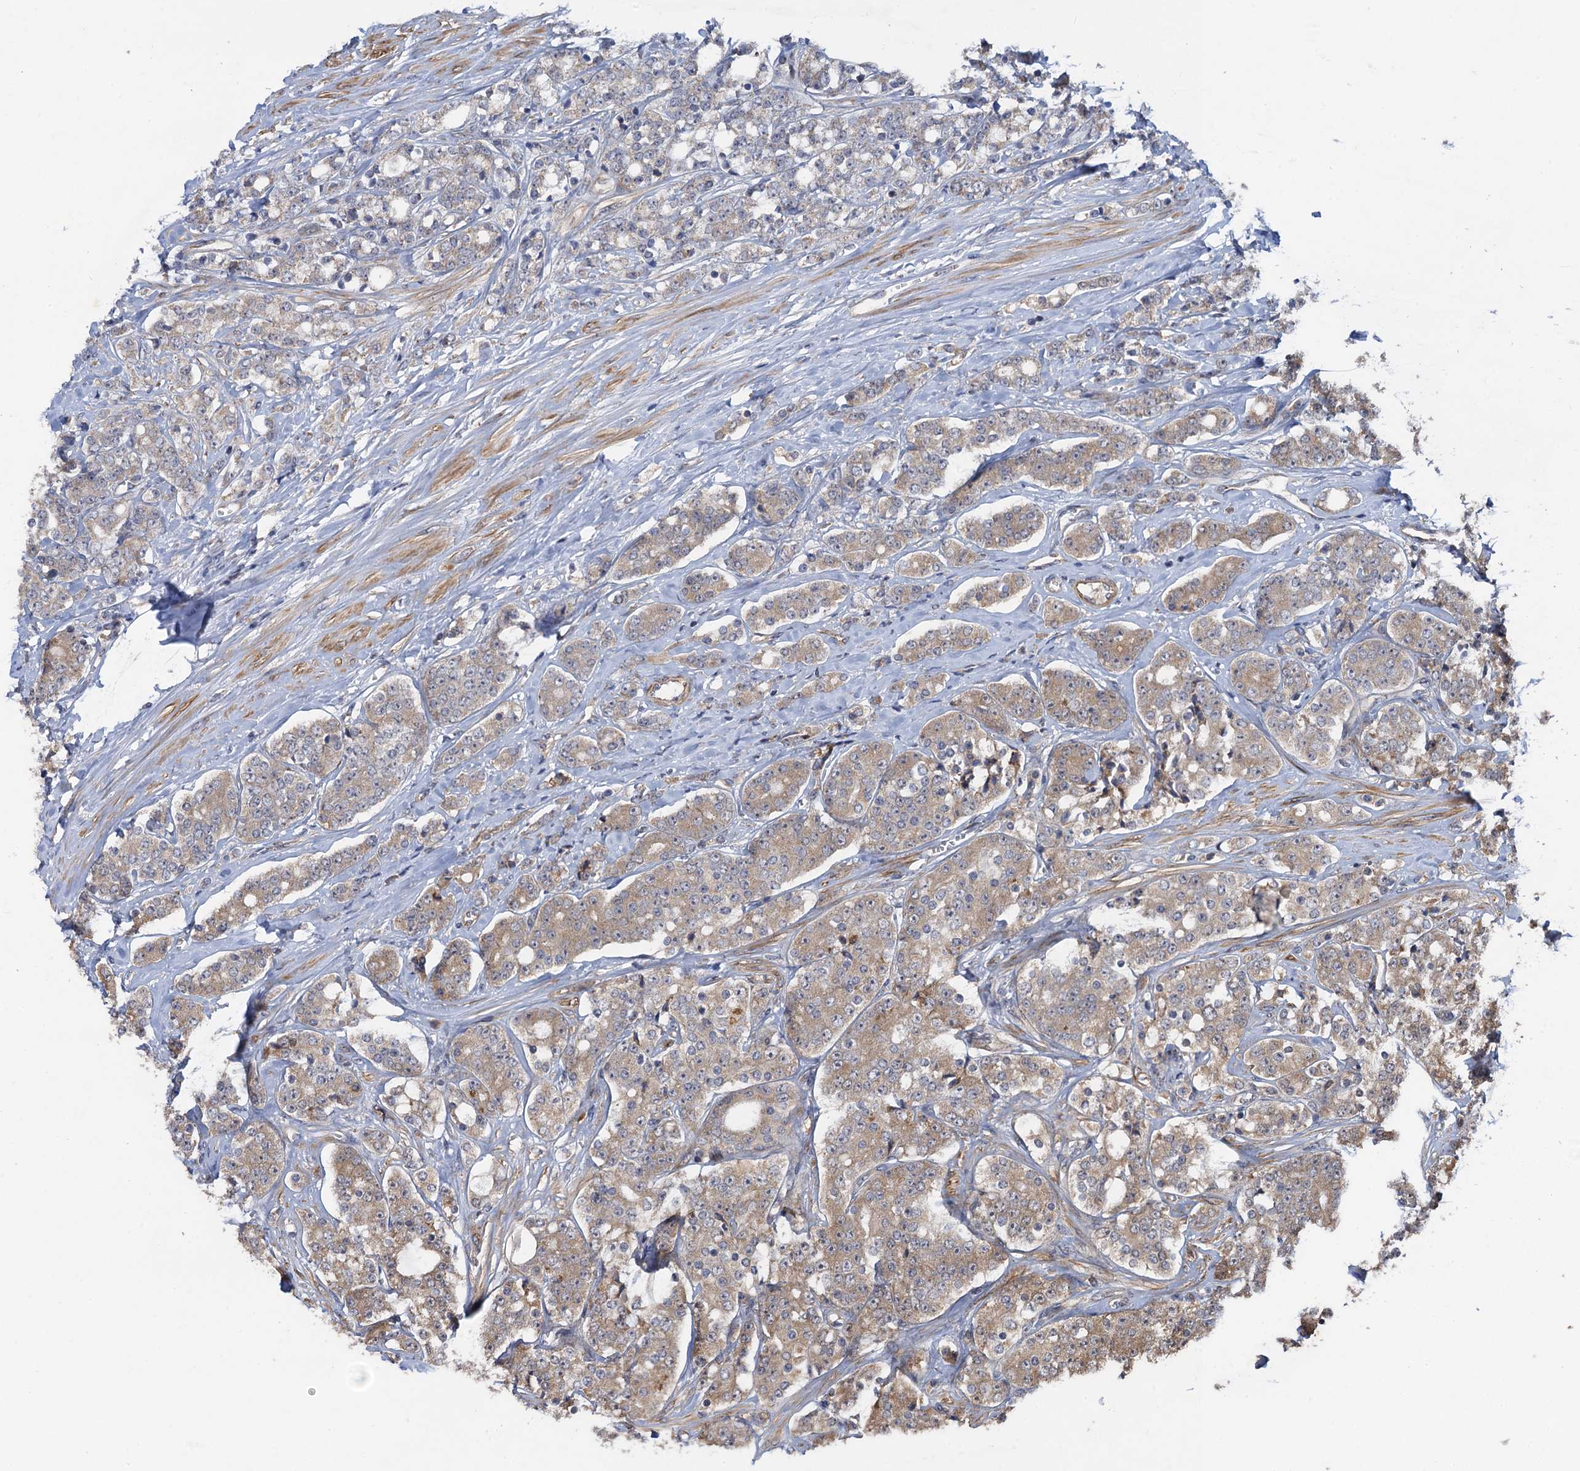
{"staining": {"intensity": "weak", "quantity": ">75%", "location": "cytoplasmic/membranous"}, "tissue": "prostate cancer", "cell_type": "Tumor cells", "image_type": "cancer", "snomed": [{"axis": "morphology", "description": "Adenocarcinoma, High grade"}, {"axis": "topography", "description": "Prostate"}], "caption": "High-power microscopy captured an IHC image of prostate cancer (adenocarcinoma (high-grade)), revealing weak cytoplasmic/membranous positivity in approximately >75% of tumor cells.", "gene": "HAUS1", "patient": {"sex": "male", "age": 62}}